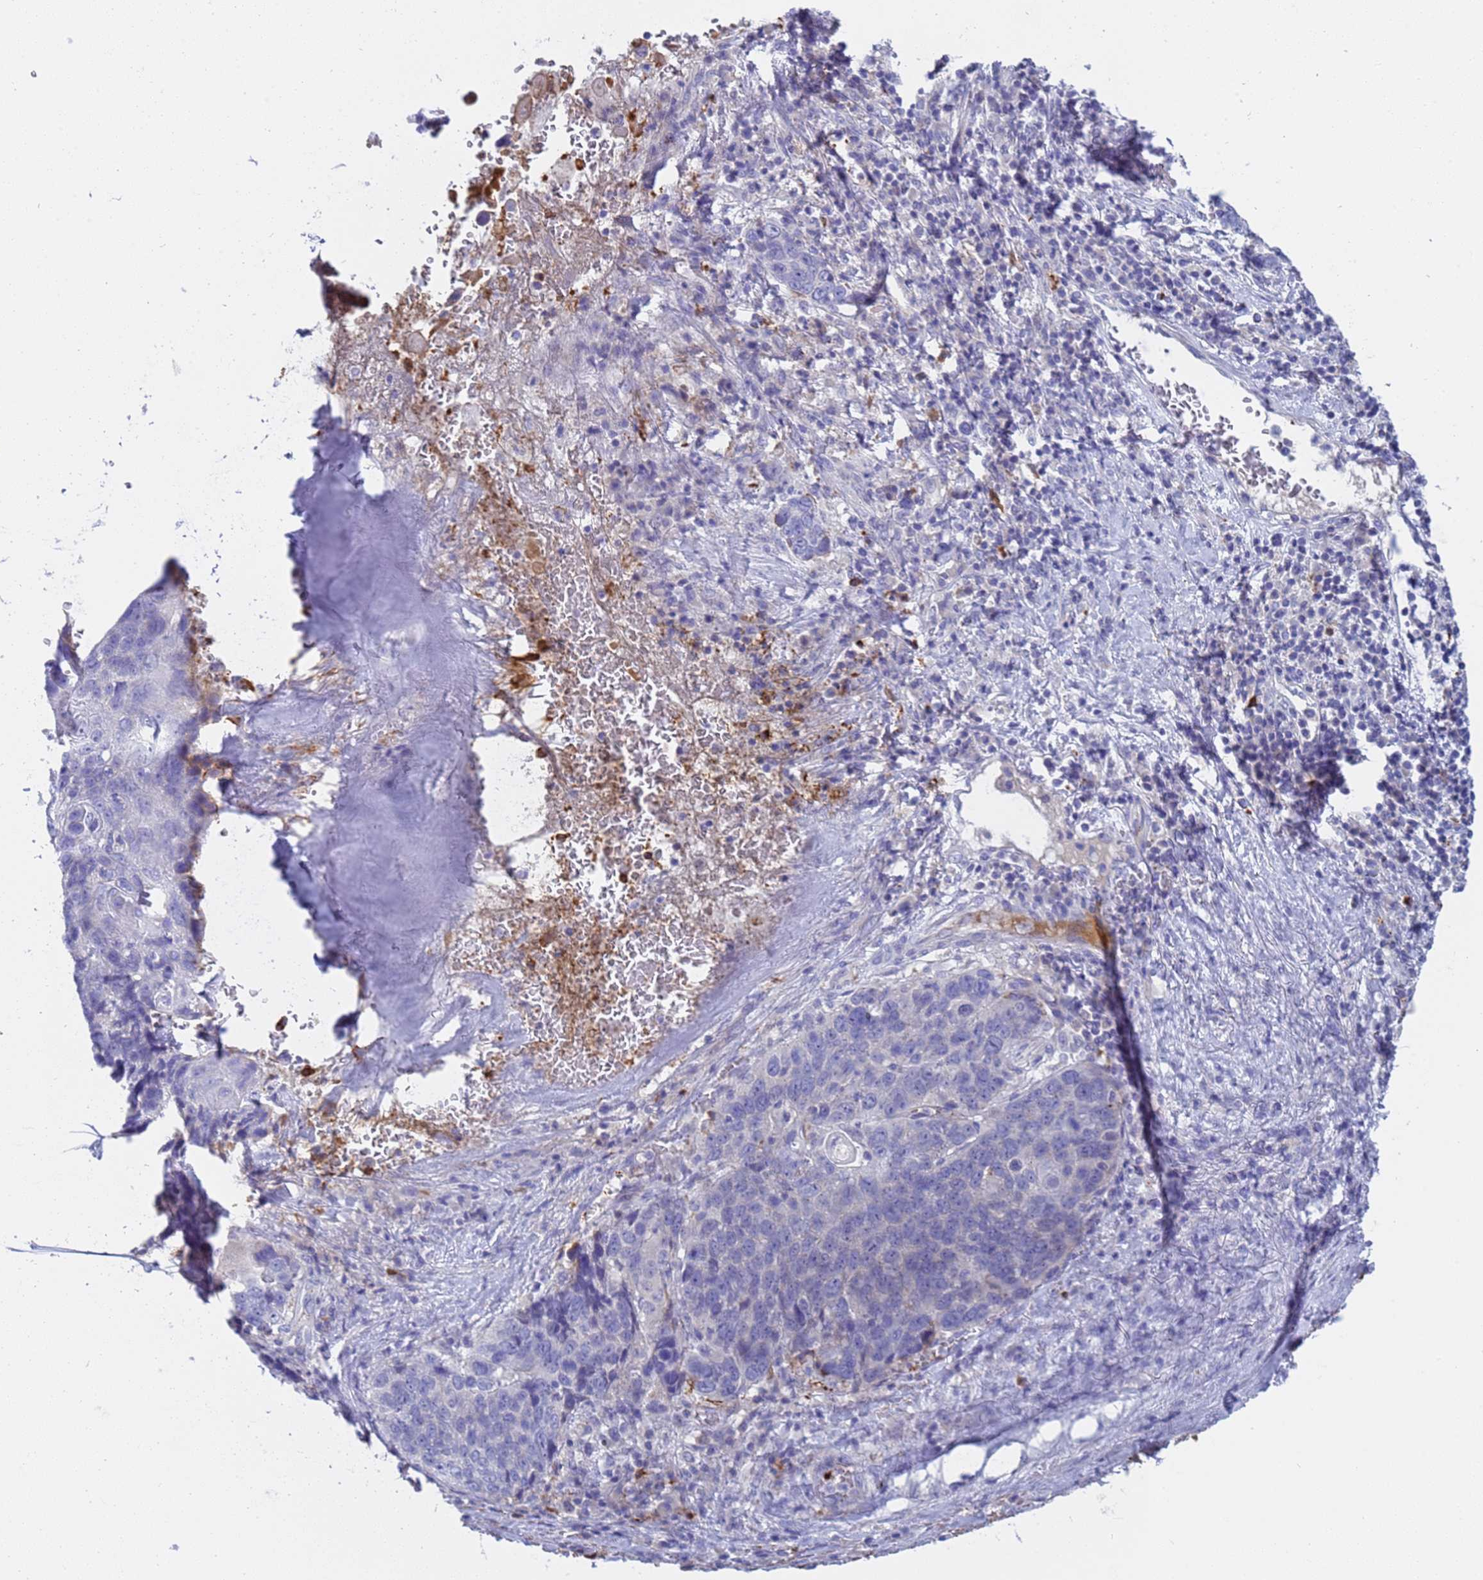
{"staining": {"intensity": "negative", "quantity": "none", "location": "none"}, "tissue": "lung cancer", "cell_type": "Tumor cells", "image_type": "cancer", "snomed": [{"axis": "morphology", "description": "Squamous cell carcinoma, NOS"}, {"axis": "topography", "description": "Lung"}], "caption": "Micrograph shows no protein positivity in tumor cells of lung cancer (squamous cell carcinoma) tissue. Brightfield microscopy of immunohistochemistry (IHC) stained with DAB (brown) and hematoxylin (blue), captured at high magnification.", "gene": "C4orf46", "patient": {"sex": "male", "age": 66}}